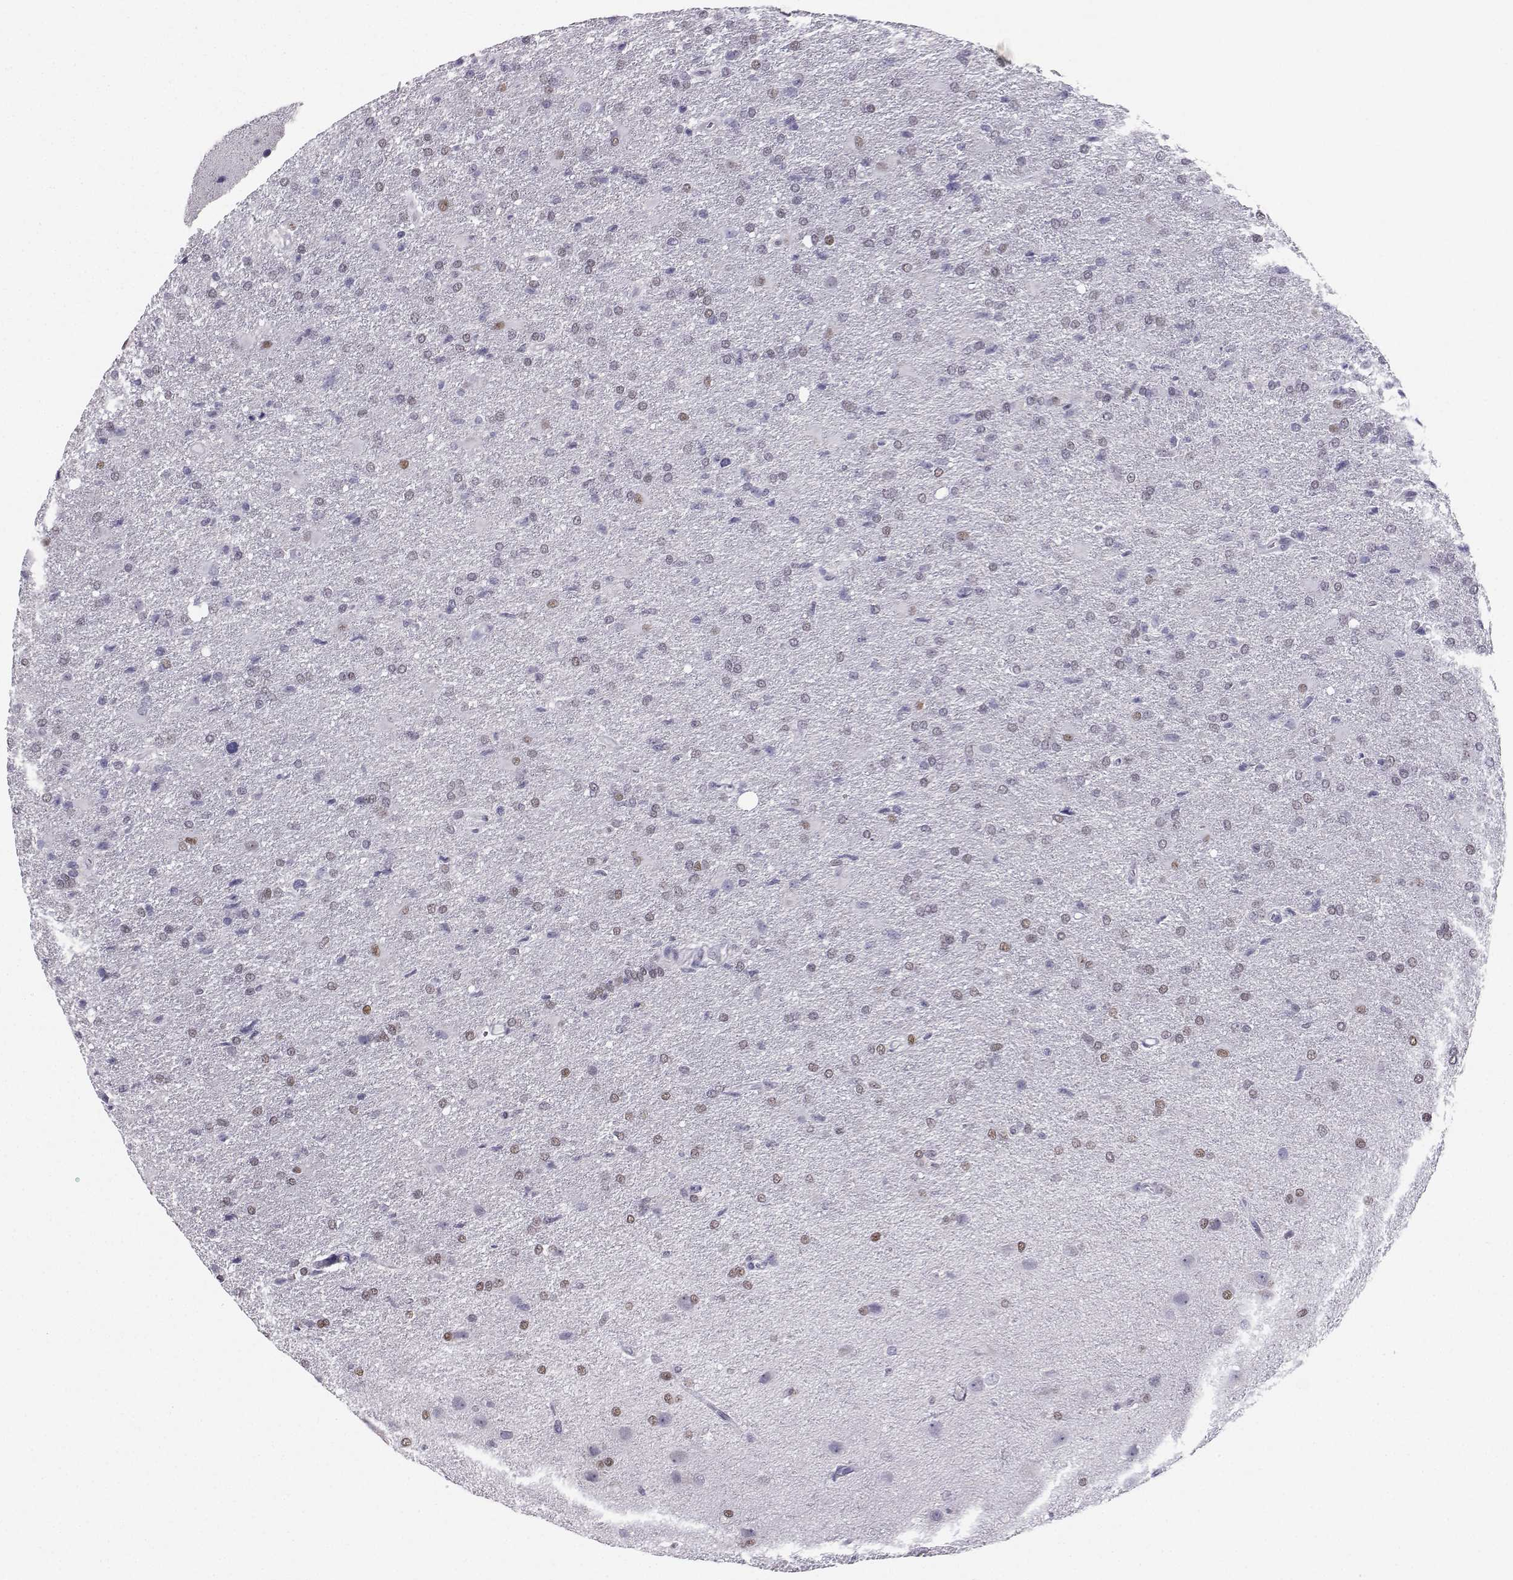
{"staining": {"intensity": "moderate", "quantity": "<25%", "location": "cytoplasmic/membranous"}, "tissue": "glioma", "cell_type": "Tumor cells", "image_type": "cancer", "snomed": [{"axis": "morphology", "description": "Glioma, malignant, High grade"}, {"axis": "topography", "description": "Brain"}], "caption": "Glioma was stained to show a protein in brown. There is low levels of moderate cytoplasmic/membranous expression in about <25% of tumor cells.", "gene": "TEDC2", "patient": {"sex": "male", "age": 68}}